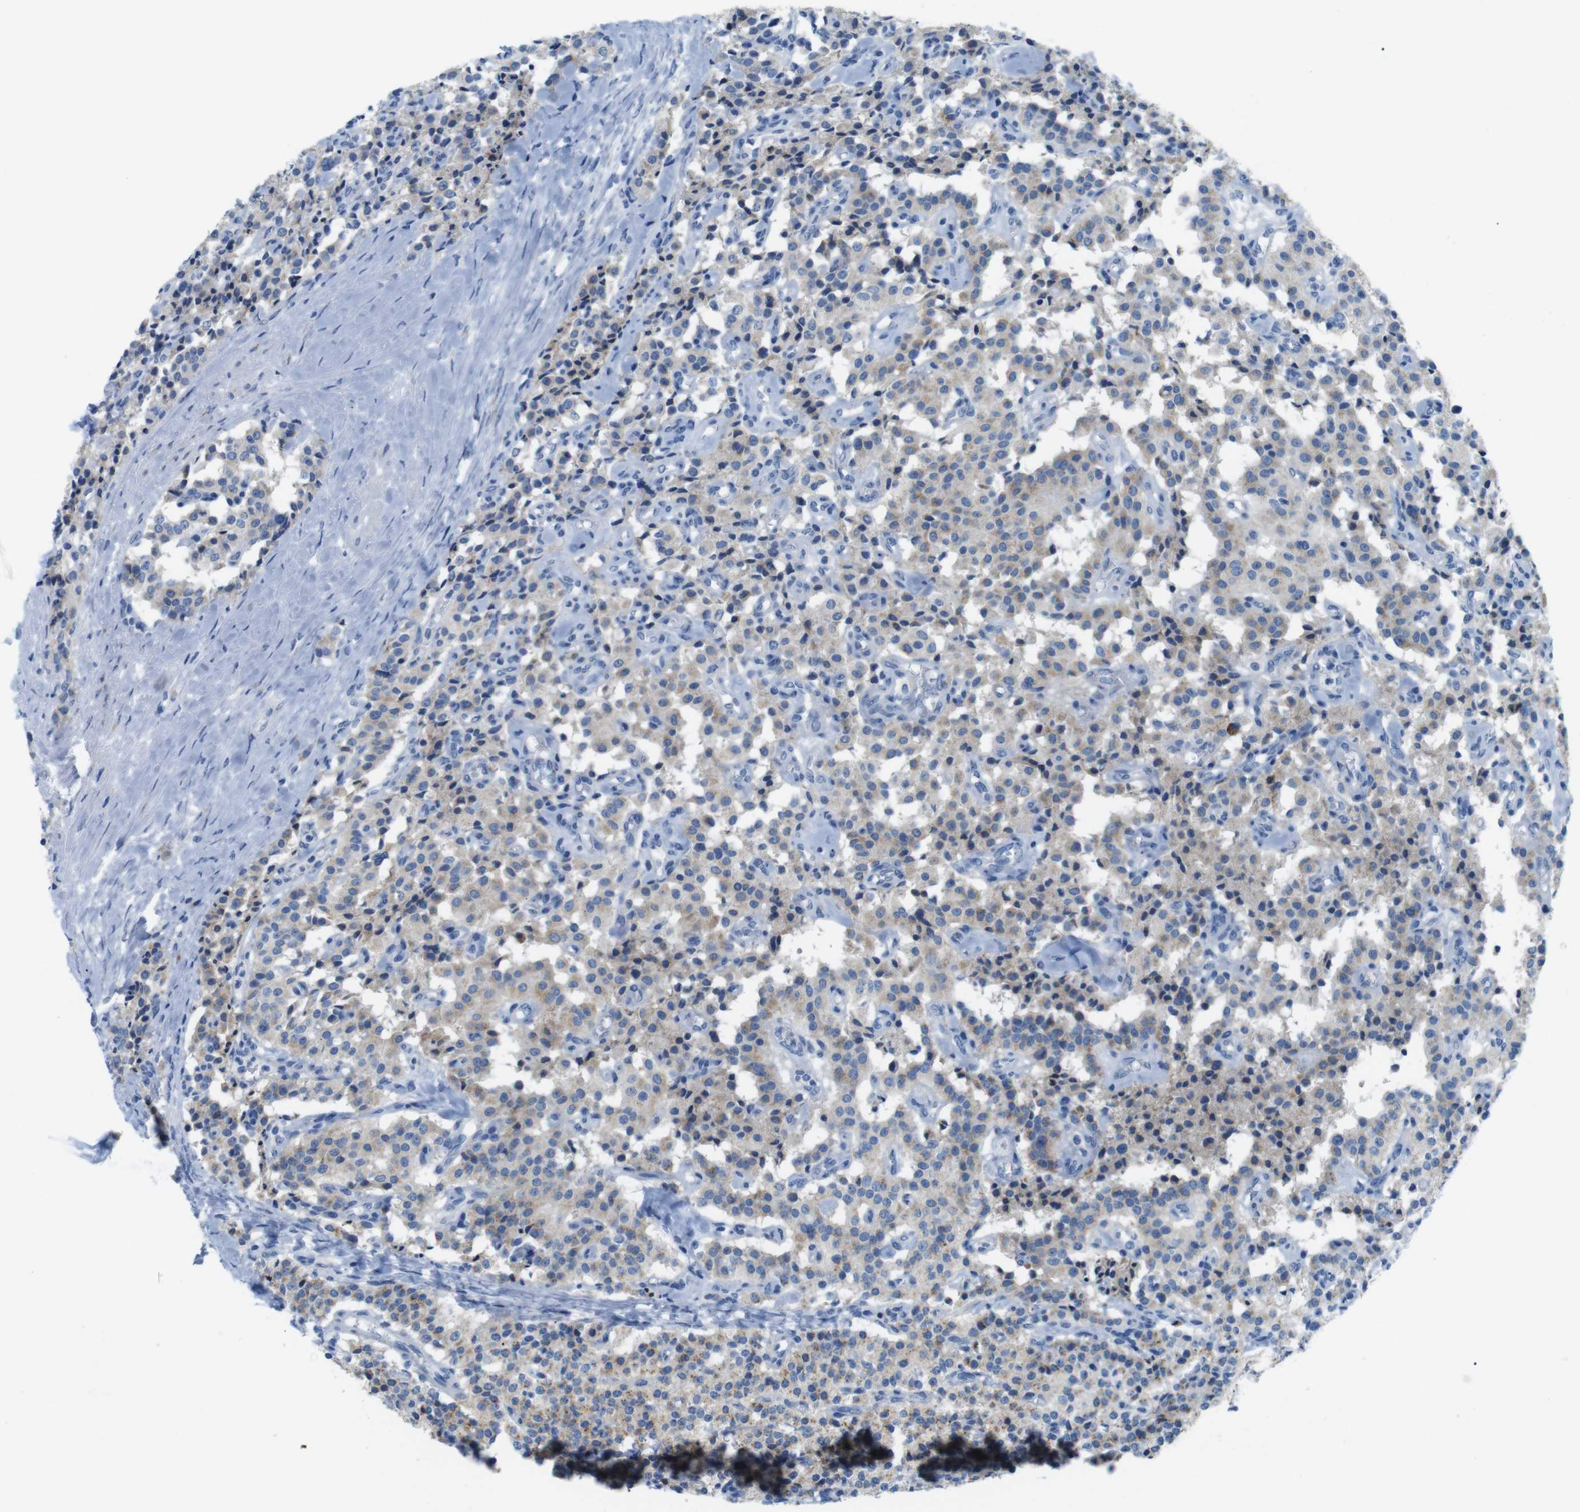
{"staining": {"intensity": "weak", "quantity": ">75%", "location": "cytoplasmic/membranous"}, "tissue": "carcinoid", "cell_type": "Tumor cells", "image_type": "cancer", "snomed": [{"axis": "morphology", "description": "Carcinoid, malignant, NOS"}, {"axis": "topography", "description": "Lung"}], "caption": "Immunohistochemical staining of human carcinoid exhibits low levels of weak cytoplasmic/membranous protein expression in approximately >75% of tumor cells. (DAB = brown stain, brightfield microscopy at high magnification).", "gene": "GOLGA2", "patient": {"sex": "male", "age": 30}}